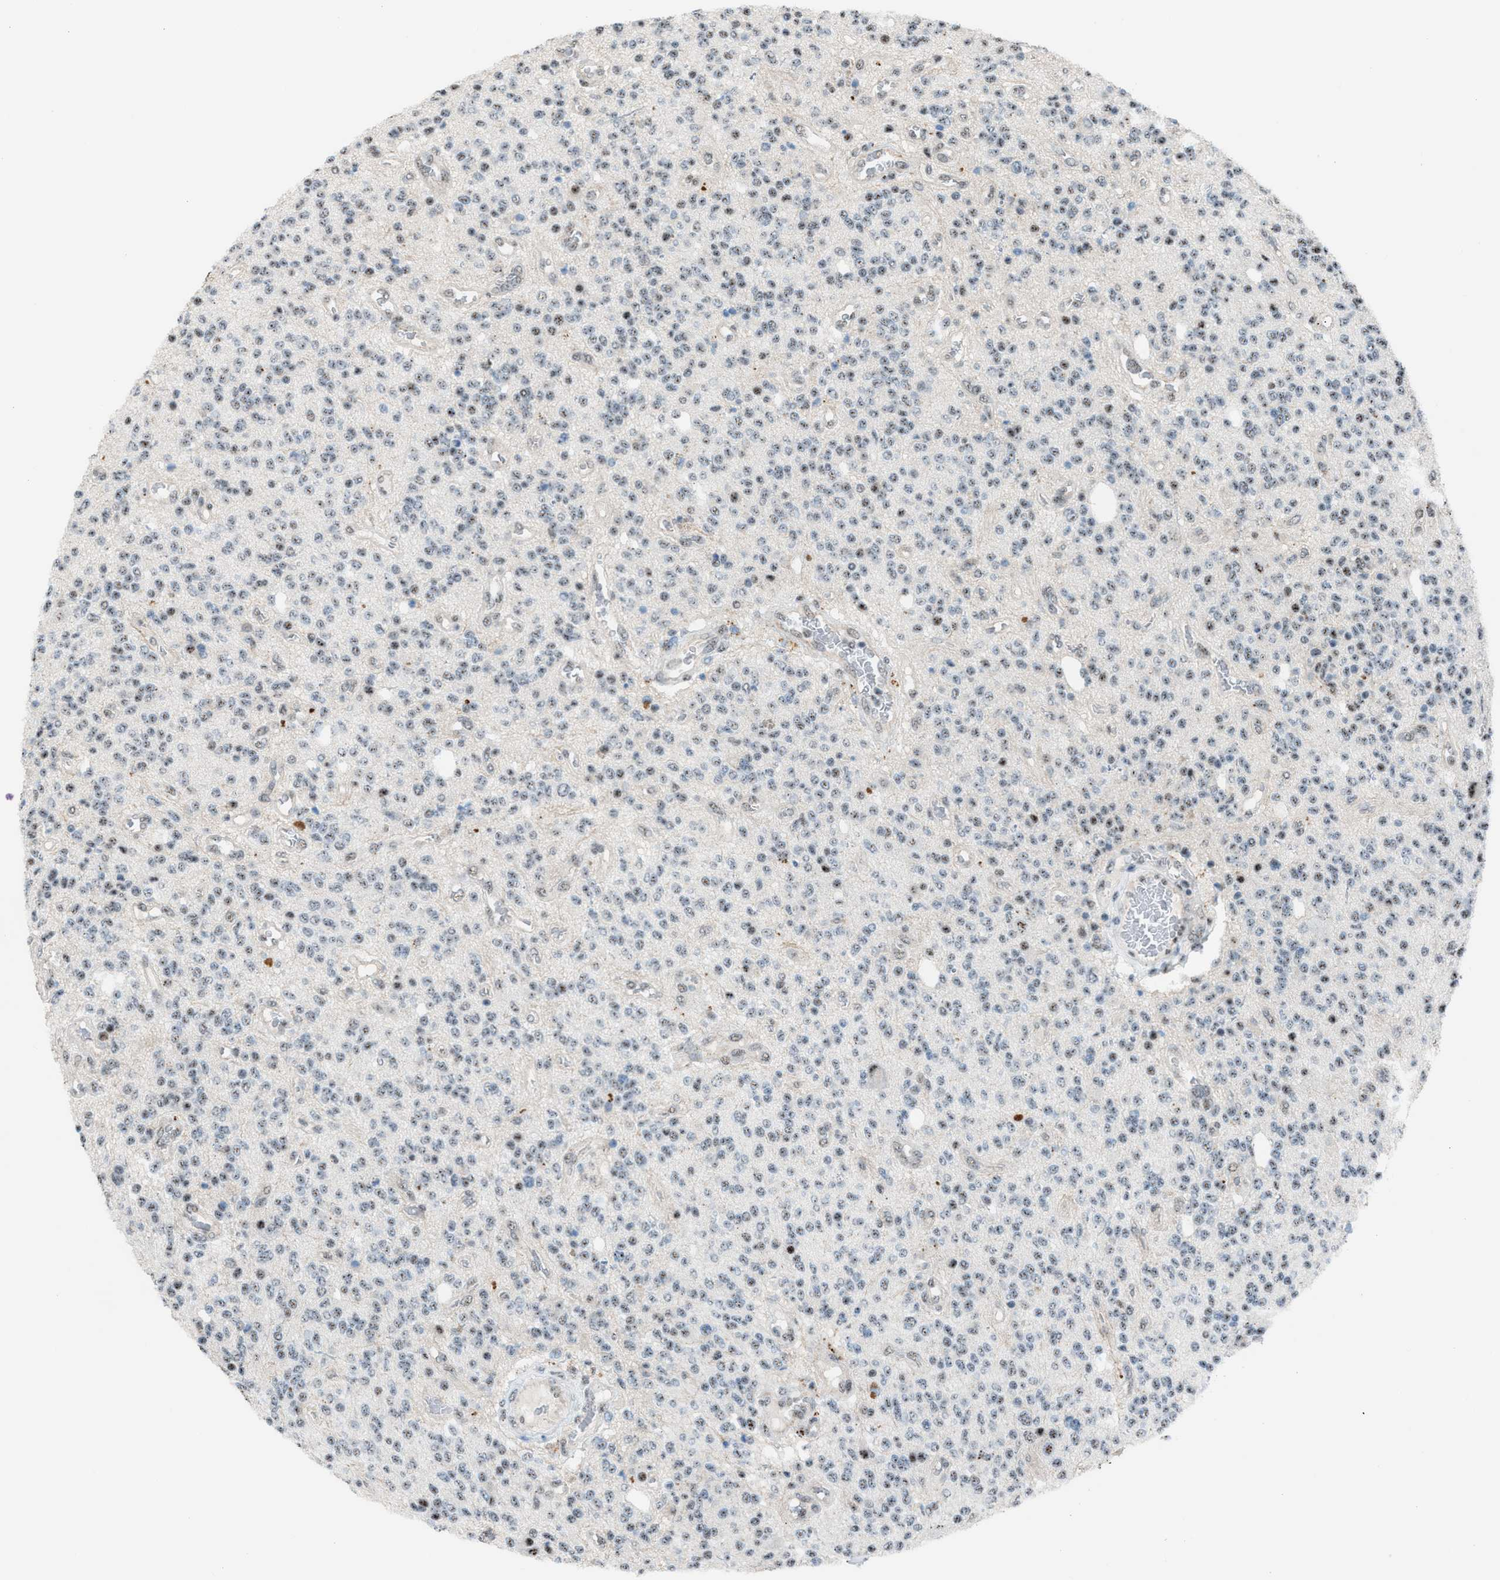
{"staining": {"intensity": "moderate", "quantity": "<25%", "location": "nuclear"}, "tissue": "glioma", "cell_type": "Tumor cells", "image_type": "cancer", "snomed": [{"axis": "morphology", "description": "Glioma, malignant, High grade"}, {"axis": "topography", "description": "Brain"}], "caption": "There is low levels of moderate nuclear staining in tumor cells of malignant glioma (high-grade), as demonstrated by immunohistochemical staining (brown color).", "gene": "CENPP", "patient": {"sex": "male", "age": 34}}